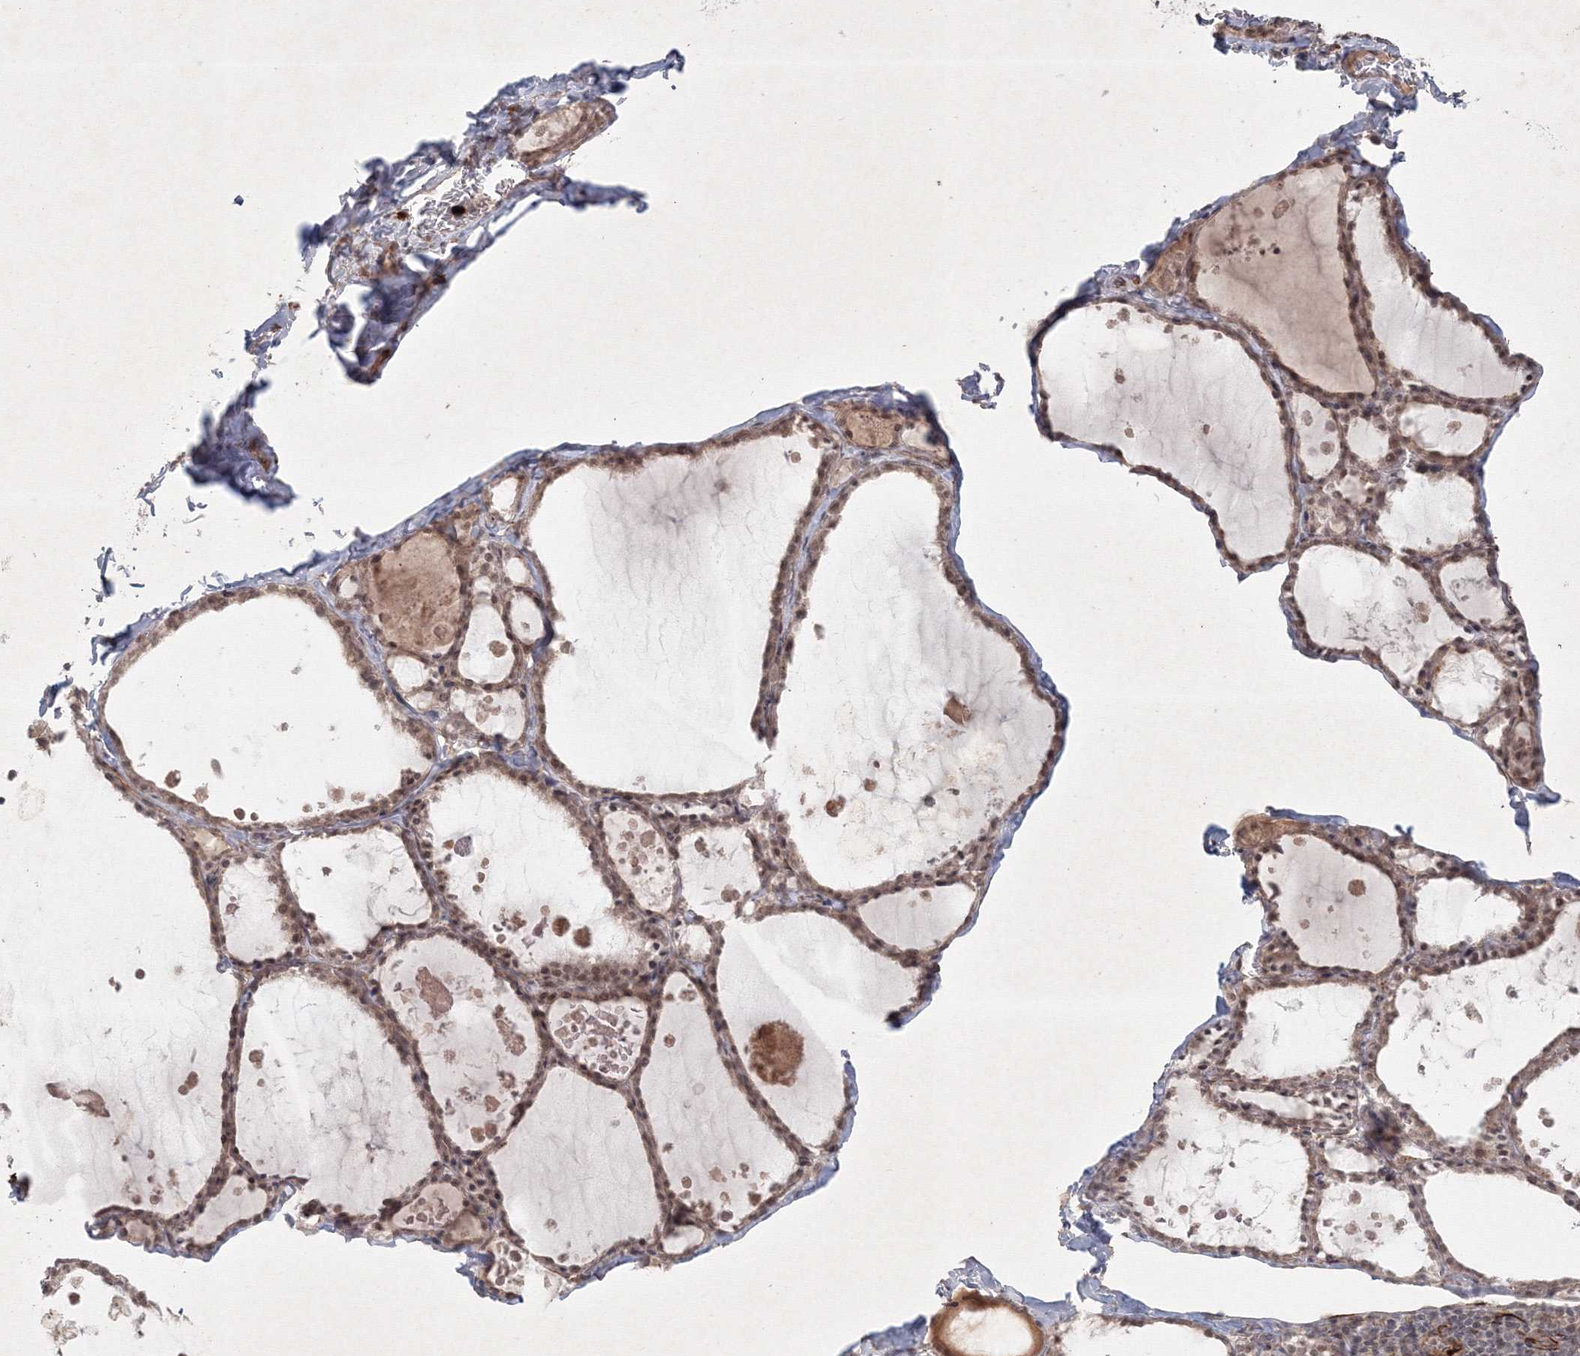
{"staining": {"intensity": "moderate", "quantity": ">75%", "location": "cytoplasmic/membranous,nuclear"}, "tissue": "thyroid gland", "cell_type": "Glandular cells", "image_type": "normal", "snomed": [{"axis": "morphology", "description": "Normal tissue, NOS"}, {"axis": "topography", "description": "Thyroid gland"}], "caption": "A high-resolution histopathology image shows immunohistochemistry (IHC) staining of unremarkable thyroid gland, which shows moderate cytoplasmic/membranous,nuclear staining in approximately >75% of glandular cells. Ihc stains the protein of interest in brown and the nuclei are stained blue.", "gene": "KIF20A", "patient": {"sex": "male", "age": 56}}